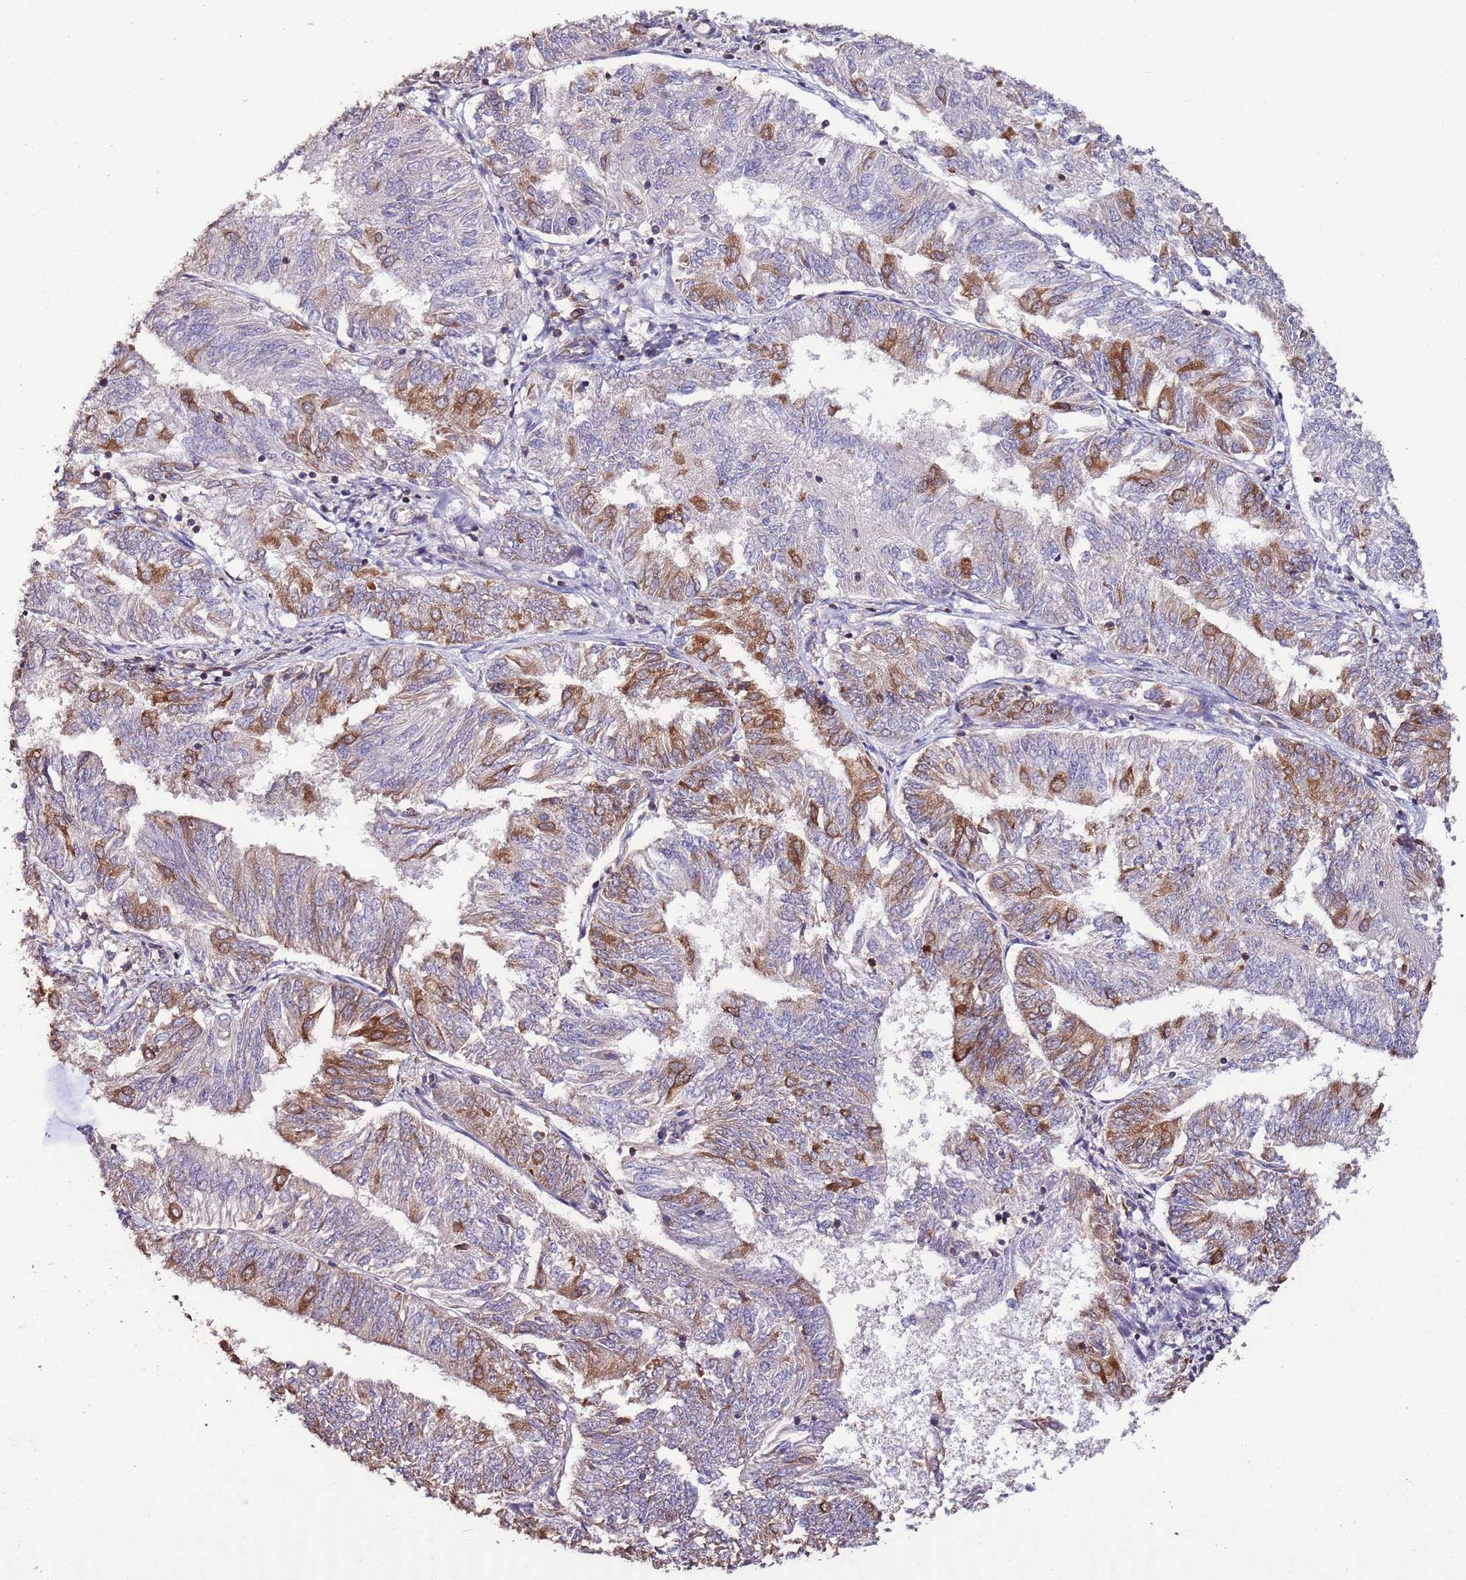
{"staining": {"intensity": "moderate", "quantity": "25%-75%", "location": "cytoplasmic/membranous"}, "tissue": "endometrial cancer", "cell_type": "Tumor cells", "image_type": "cancer", "snomed": [{"axis": "morphology", "description": "Adenocarcinoma, NOS"}, {"axis": "topography", "description": "Endometrium"}], "caption": "DAB immunohistochemical staining of endometrial cancer demonstrates moderate cytoplasmic/membranous protein positivity in approximately 25%-75% of tumor cells.", "gene": "SLC41A3", "patient": {"sex": "female", "age": 58}}